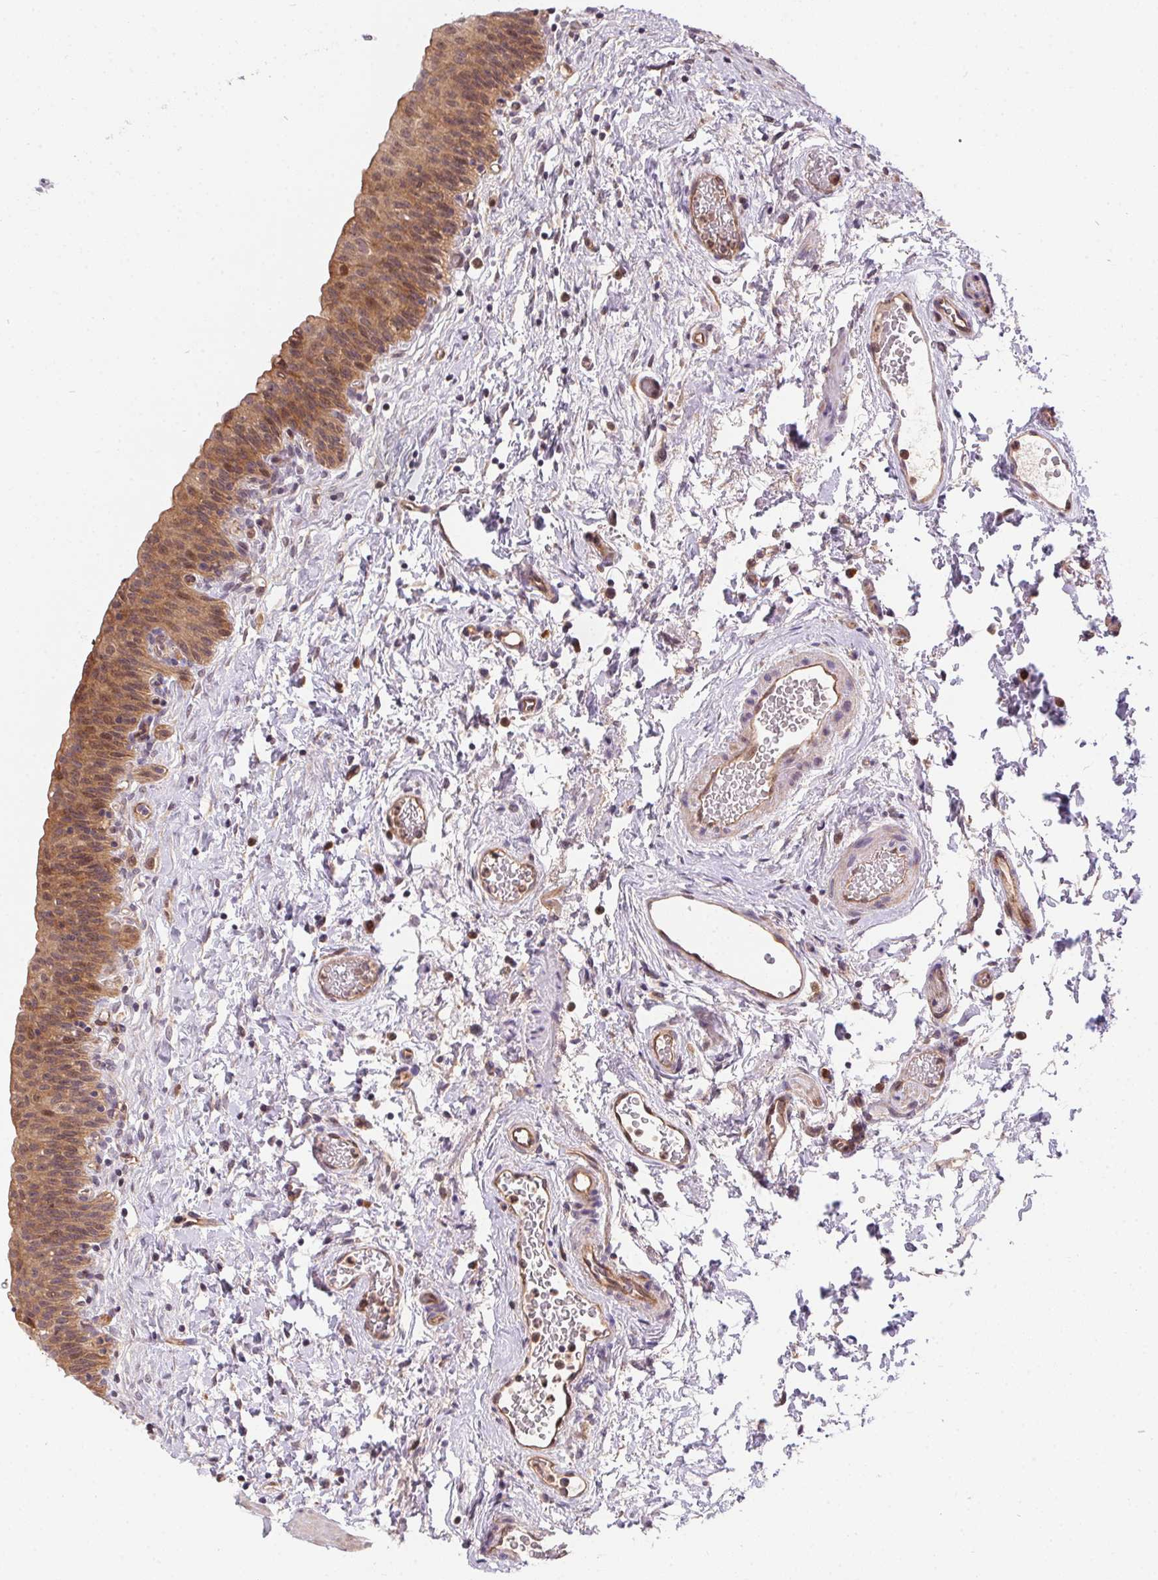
{"staining": {"intensity": "moderate", "quantity": ">75%", "location": "cytoplasmic/membranous,nuclear"}, "tissue": "urinary bladder", "cell_type": "Urothelial cells", "image_type": "normal", "snomed": [{"axis": "morphology", "description": "Normal tissue, NOS"}, {"axis": "topography", "description": "Urinary bladder"}], "caption": "The histopathology image displays immunohistochemical staining of benign urinary bladder. There is moderate cytoplasmic/membranous,nuclear positivity is identified in approximately >75% of urothelial cells.", "gene": "NUDT16", "patient": {"sex": "male", "age": 56}}